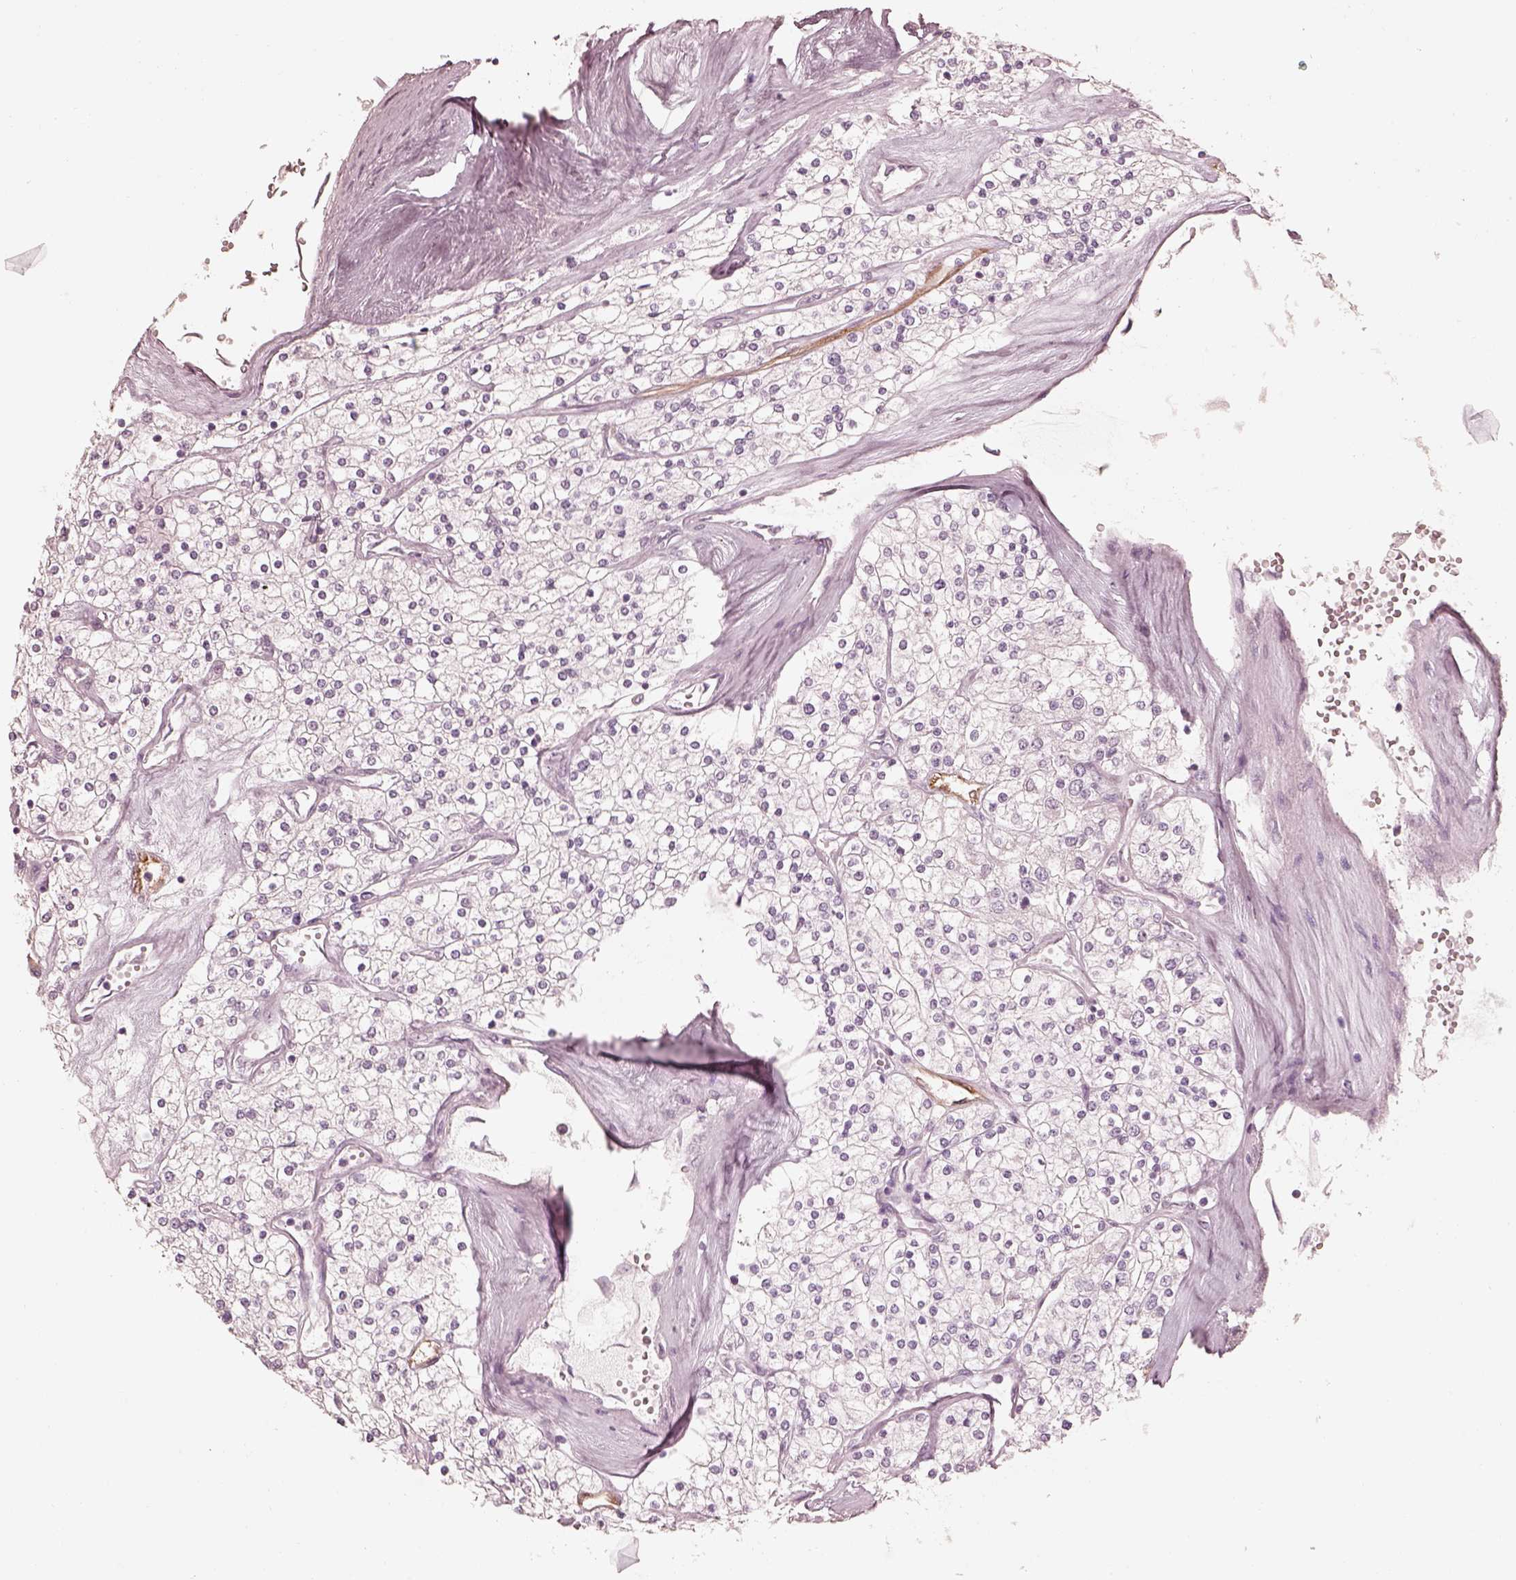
{"staining": {"intensity": "negative", "quantity": "none", "location": "none"}, "tissue": "renal cancer", "cell_type": "Tumor cells", "image_type": "cancer", "snomed": [{"axis": "morphology", "description": "Adenocarcinoma, NOS"}, {"axis": "topography", "description": "Kidney"}], "caption": "An immunohistochemistry histopathology image of renal cancer (adenocarcinoma) is shown. There is no staining in tumor cells of renal cancer (adenocarcinoma). (Immunohistochemistry, brightfield microscopy, high magnification).", "gene": "RAB3C", "patient": {"sex": "male", "age": 80}}